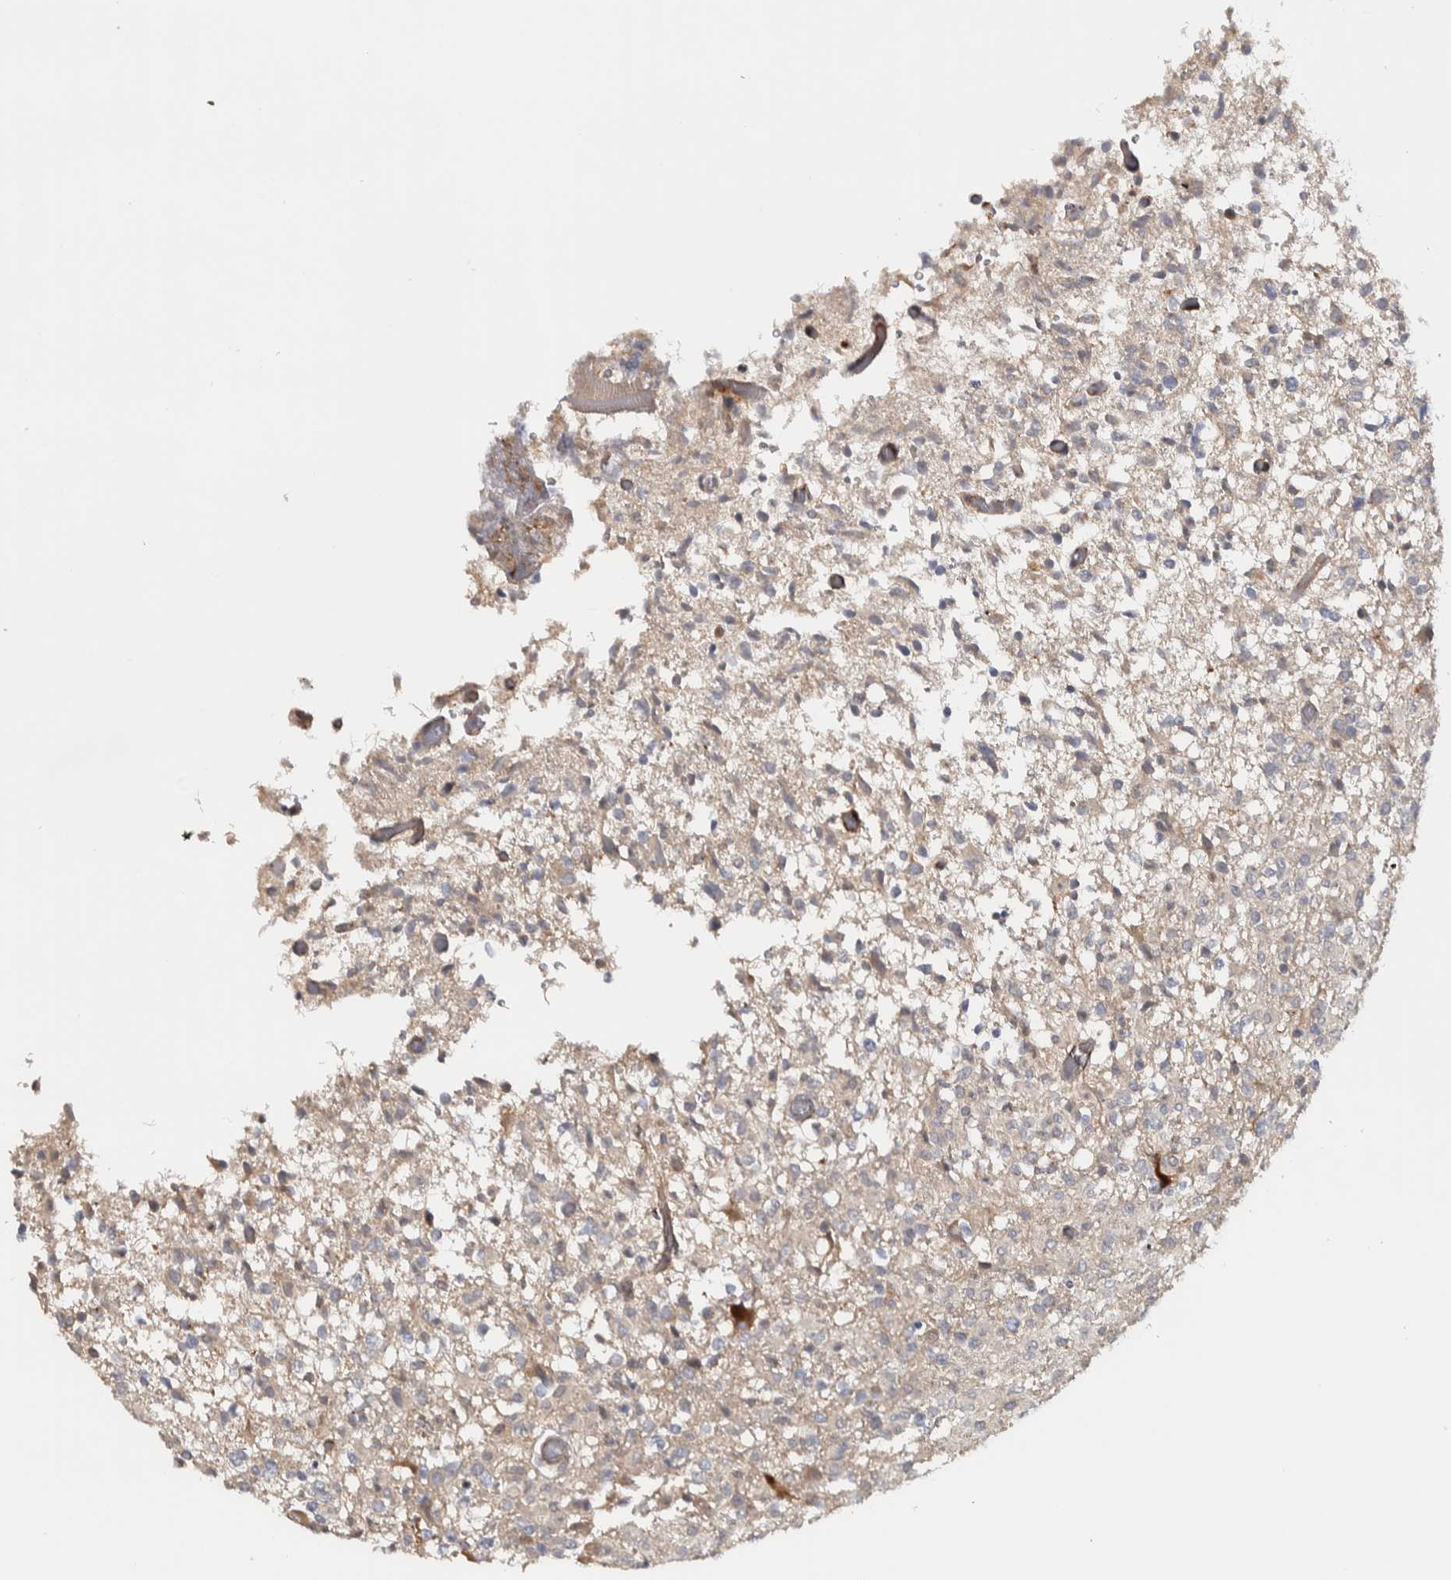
{"staining": {"intensity": "weak", "quantity": "<25%", "location": "cytoplasmic/membranous"}, "tissue": "glioma", "cell_type": "Tumor cells", "image_type": "cancer", "snomed": [{"axis": "morphology", "description": "Glioma, malignant, High grade"}, {"axis": "topography", "description": "Brain"}], "caption": "Immunohistochemical staining of malignant high-grade glioma demonstrates no significant expression in tumor cells.", "gene": "CHMP4C", "patient": {"sex": "female", "age": 57}}